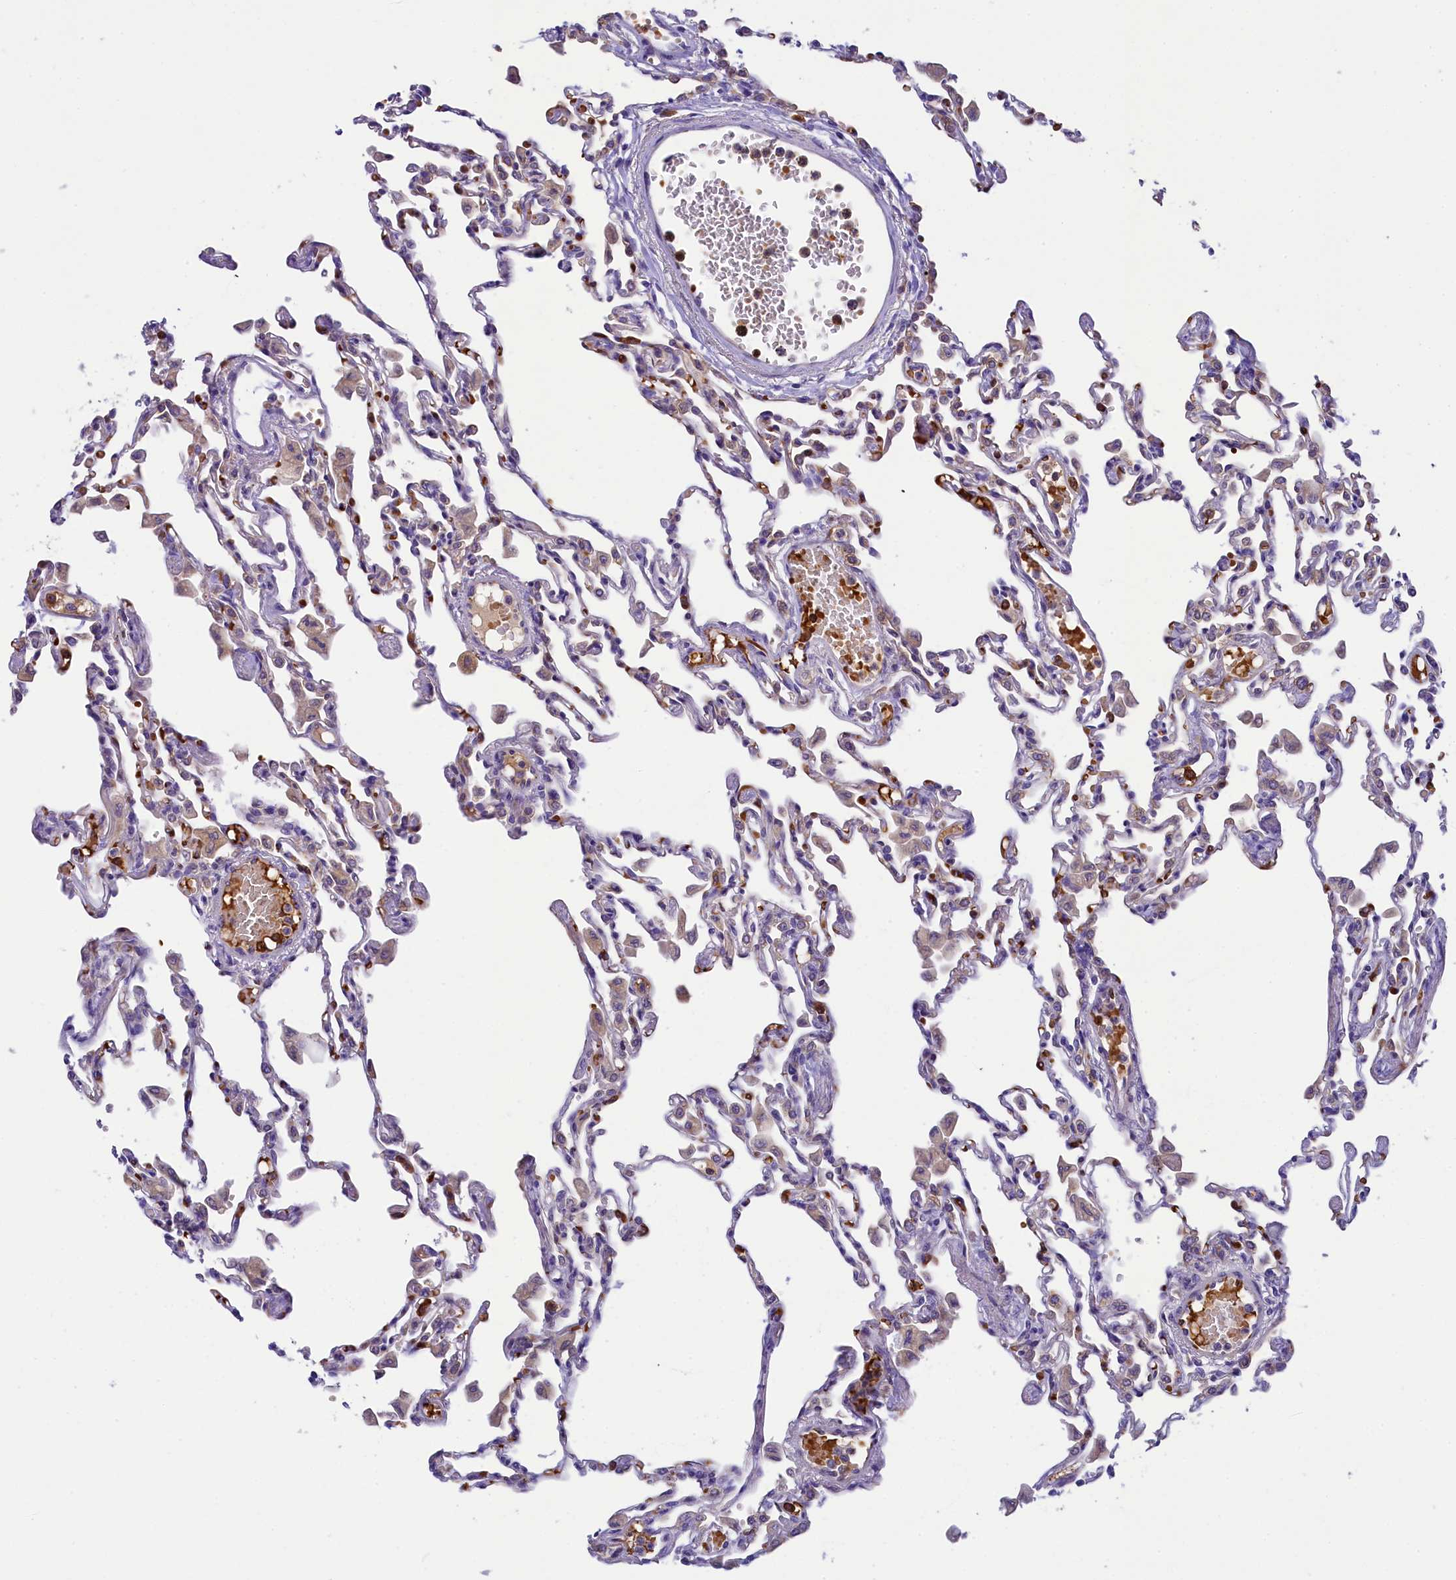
{"staining": {"intensity": "moderate", "quantity": "25%-75%", "location": "nuclear"}, "tissue": "lung", "cell_type": "Alveolar cells", "image_type": "normal", "snomed": [{"axis": "morphology", "description": "Normal tissue, NOS"}, {"axis": "topography", "description": "Bronchus"}, {"axis": "topography", "description": "Lung"}], "caption": "DAB (3,3'-diaminobenzidine) immunohistochemical staining of benign lung reveals moderate nuclear protein staining in approximately 25%-75% of alveolar cells. (Brightfield microscopy of DAB IHC at high magnification).", "gene": "LARP4", "patient": {"sex": "female", "age": 49}}